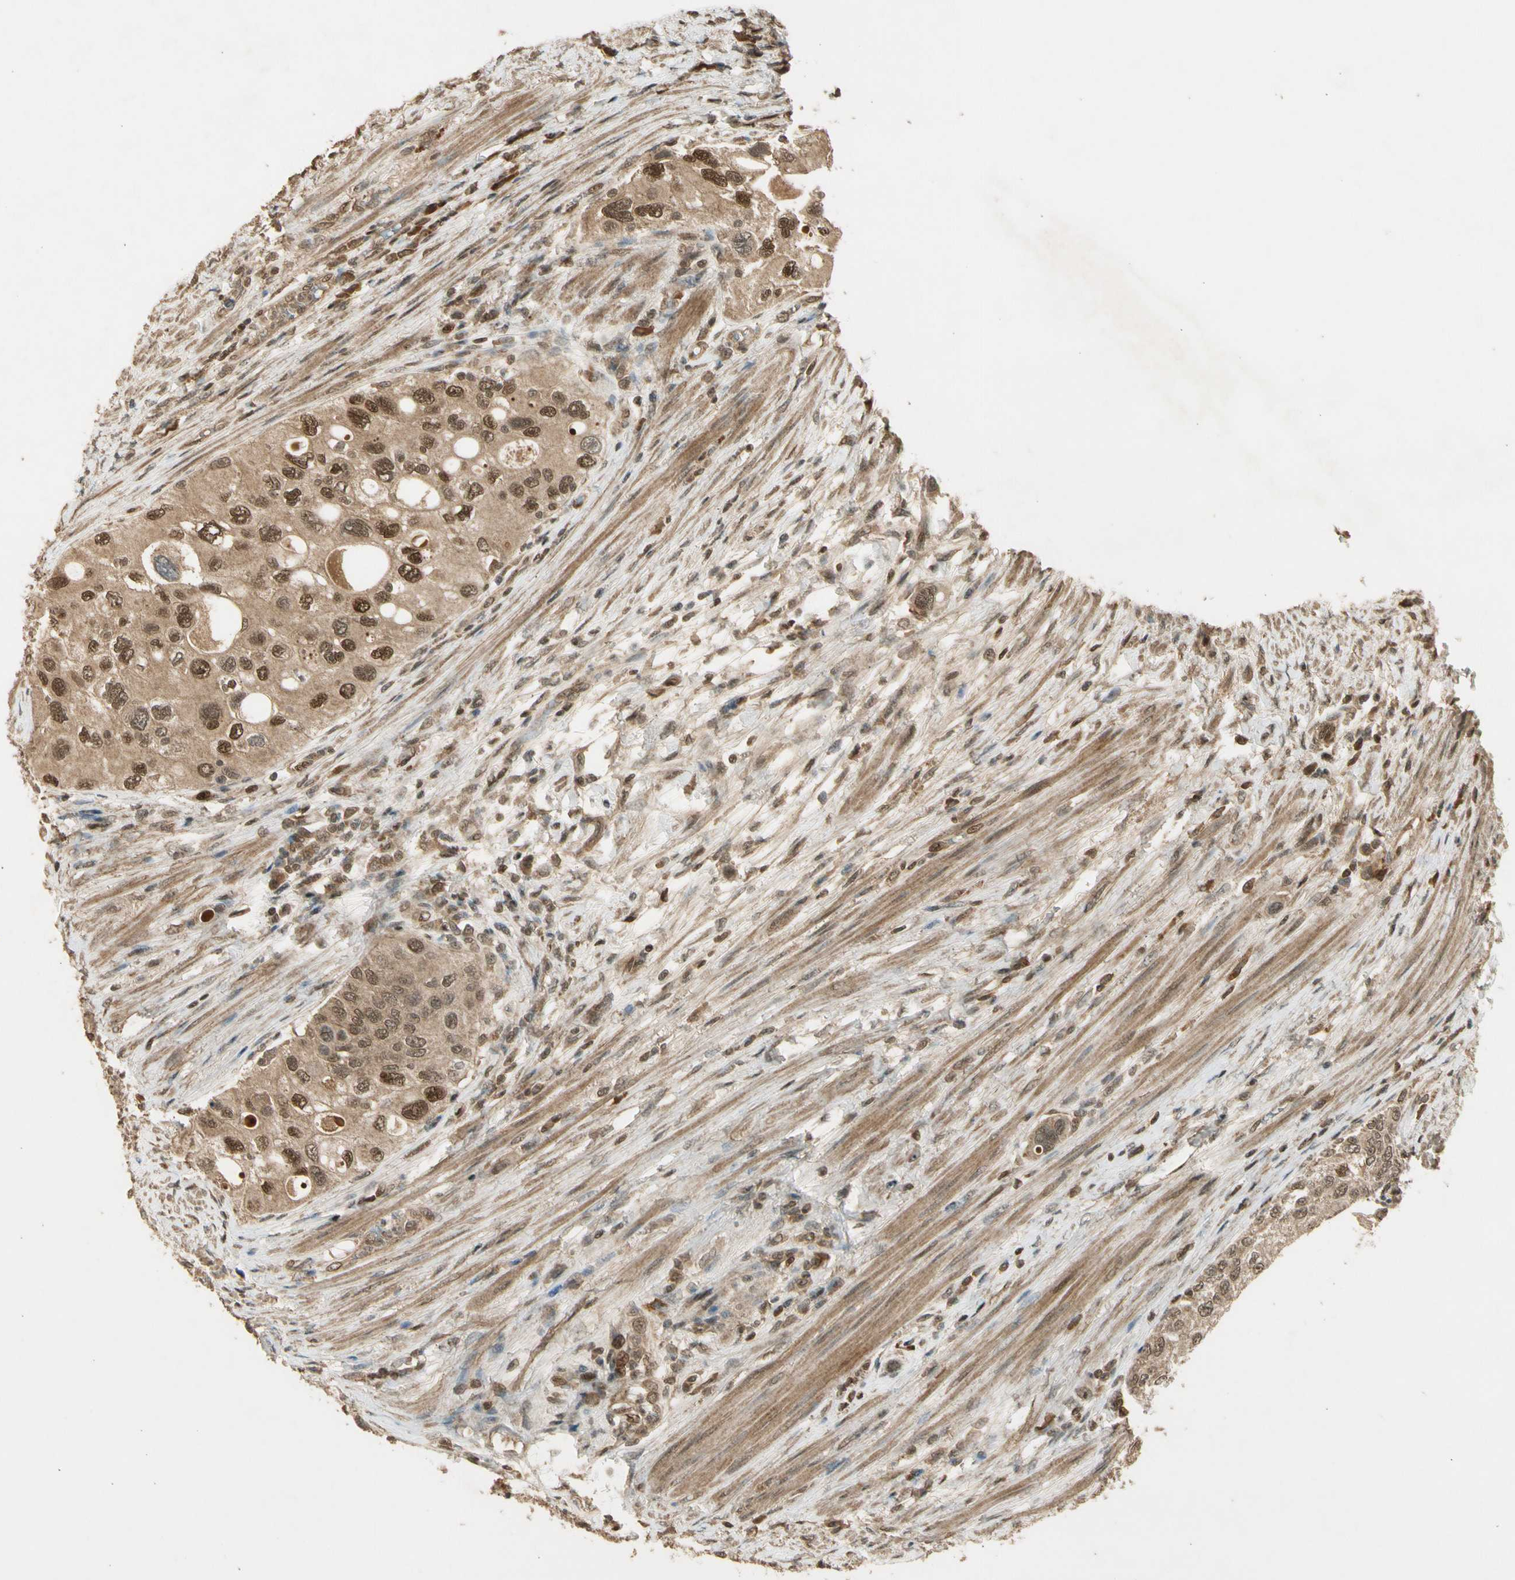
{"staining": {"intensity": "moderate", "quantity": ">75%", "location": "cytoplasmic/membranous,nuclear"}, "tissue": "urothelial cancer", "cell_type": "Tumor cells", "image_type": "cancer", "snomed": [{"axis": "morphology", "description": "Urothelial carcinoma, High grade"}, {"axis": "topography", "description": "Urinary bladder"}], "caption": "Protein staining displays moderate cytoplasmic/membranous and nuclear staining in approximately >75% of tumor cells in urothelial carcinoma (high-grade).", "gene": "GMEB2", "patient": {"sex": "female", "age": 56}}